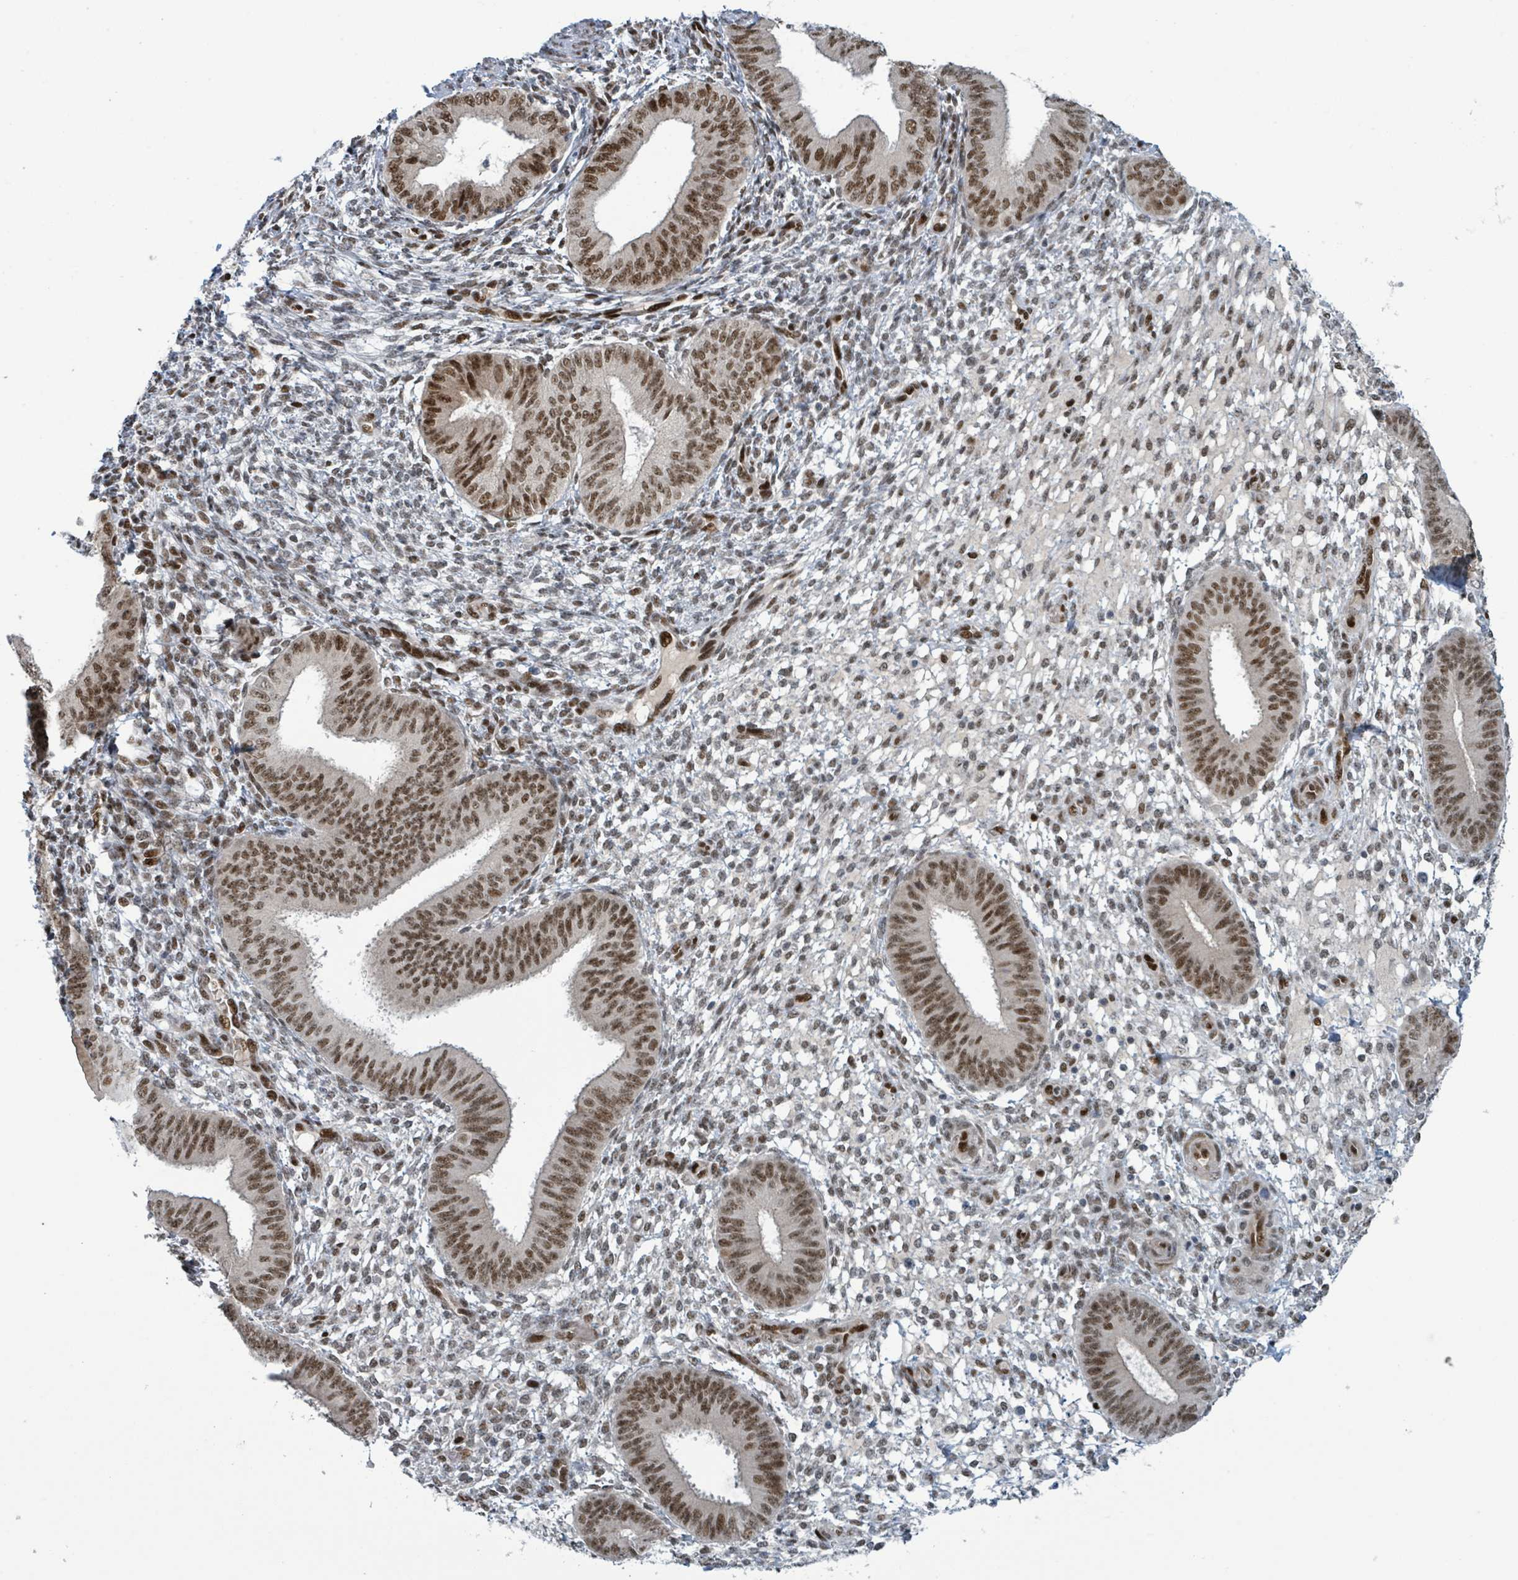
{"staining": {"intensity": "moderate", "quantity": "<25%", "location": "nuclear"}, "tissue": "endometrium", "cell_type": "Cells in endometrial stroma", "image_type": "normal", "snomed": [{"axis": "morphology", "description": "Normal tissue, NOS"}, {"axis": "topography", "description": "Endometrium"}], "caption": "High-power microscopy captured an IHC histopathology image of normal endometrium, revealing moderate nuclear staining in approximately <25% of cells in endometrial stroma.", "gene": "KLF3", "patient": {"sex": "female", "age": 49}}